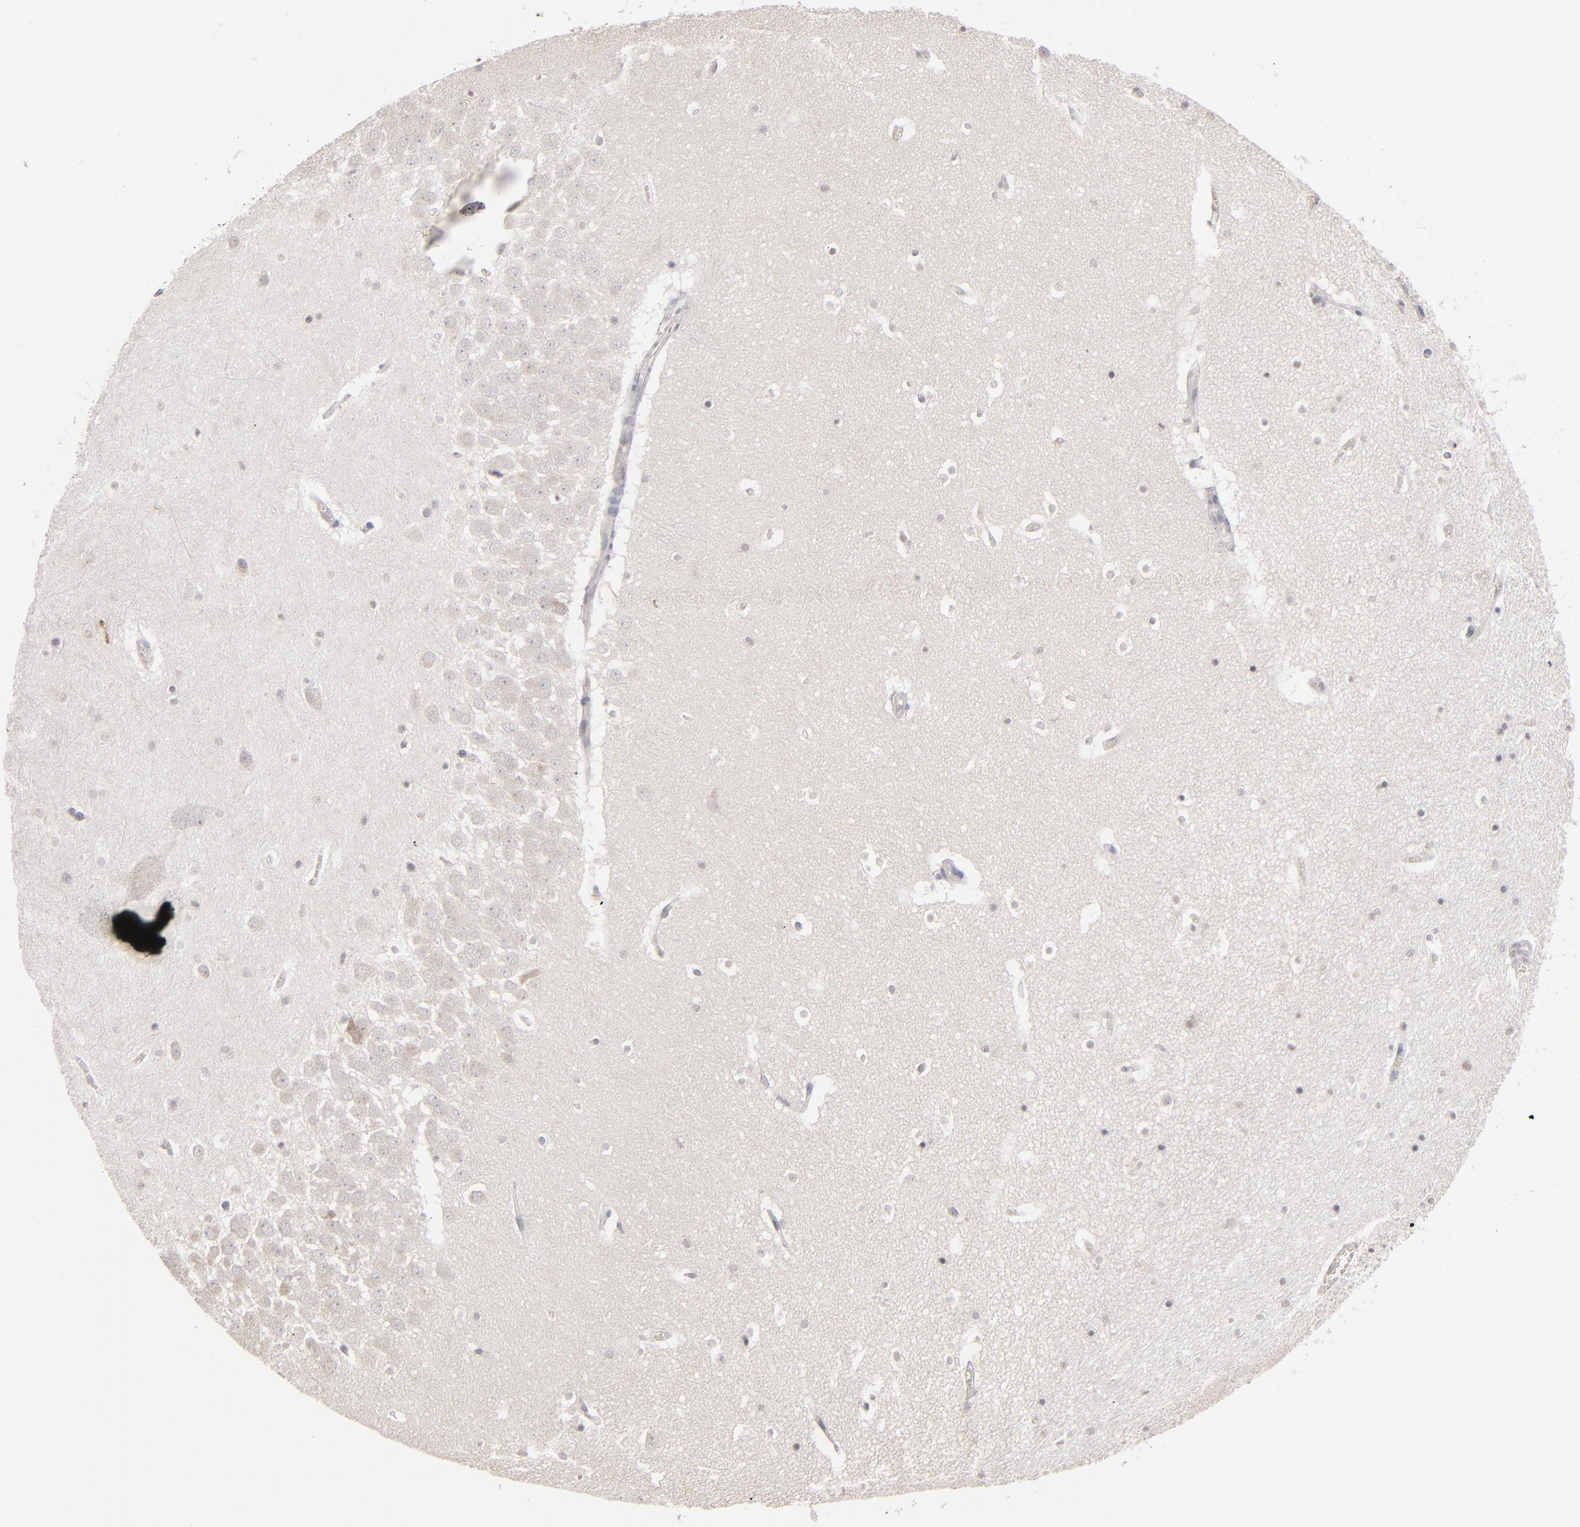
{"staining": {"intensity": "negative", "quantity": "none", "location": "none"}, "tissue": "hippocampus", "cell_type": "Glial cells", "image_type": "normal", "snomed": [{"axis": "morphology", "description": "Normal tissue, NOS"}, {"axis": "topography", "description": "Hippocampus"}], "caption": "Immunohistochemistry (IHC) histopathology image of unremarkable hippocampus: hippocampus stained with DAB (3,3'-diaminobenzidine) demonstrates no significant protein expression in glial cells.", "gene": "STAT4", "patient": {"sex": "male", "age": 45}}